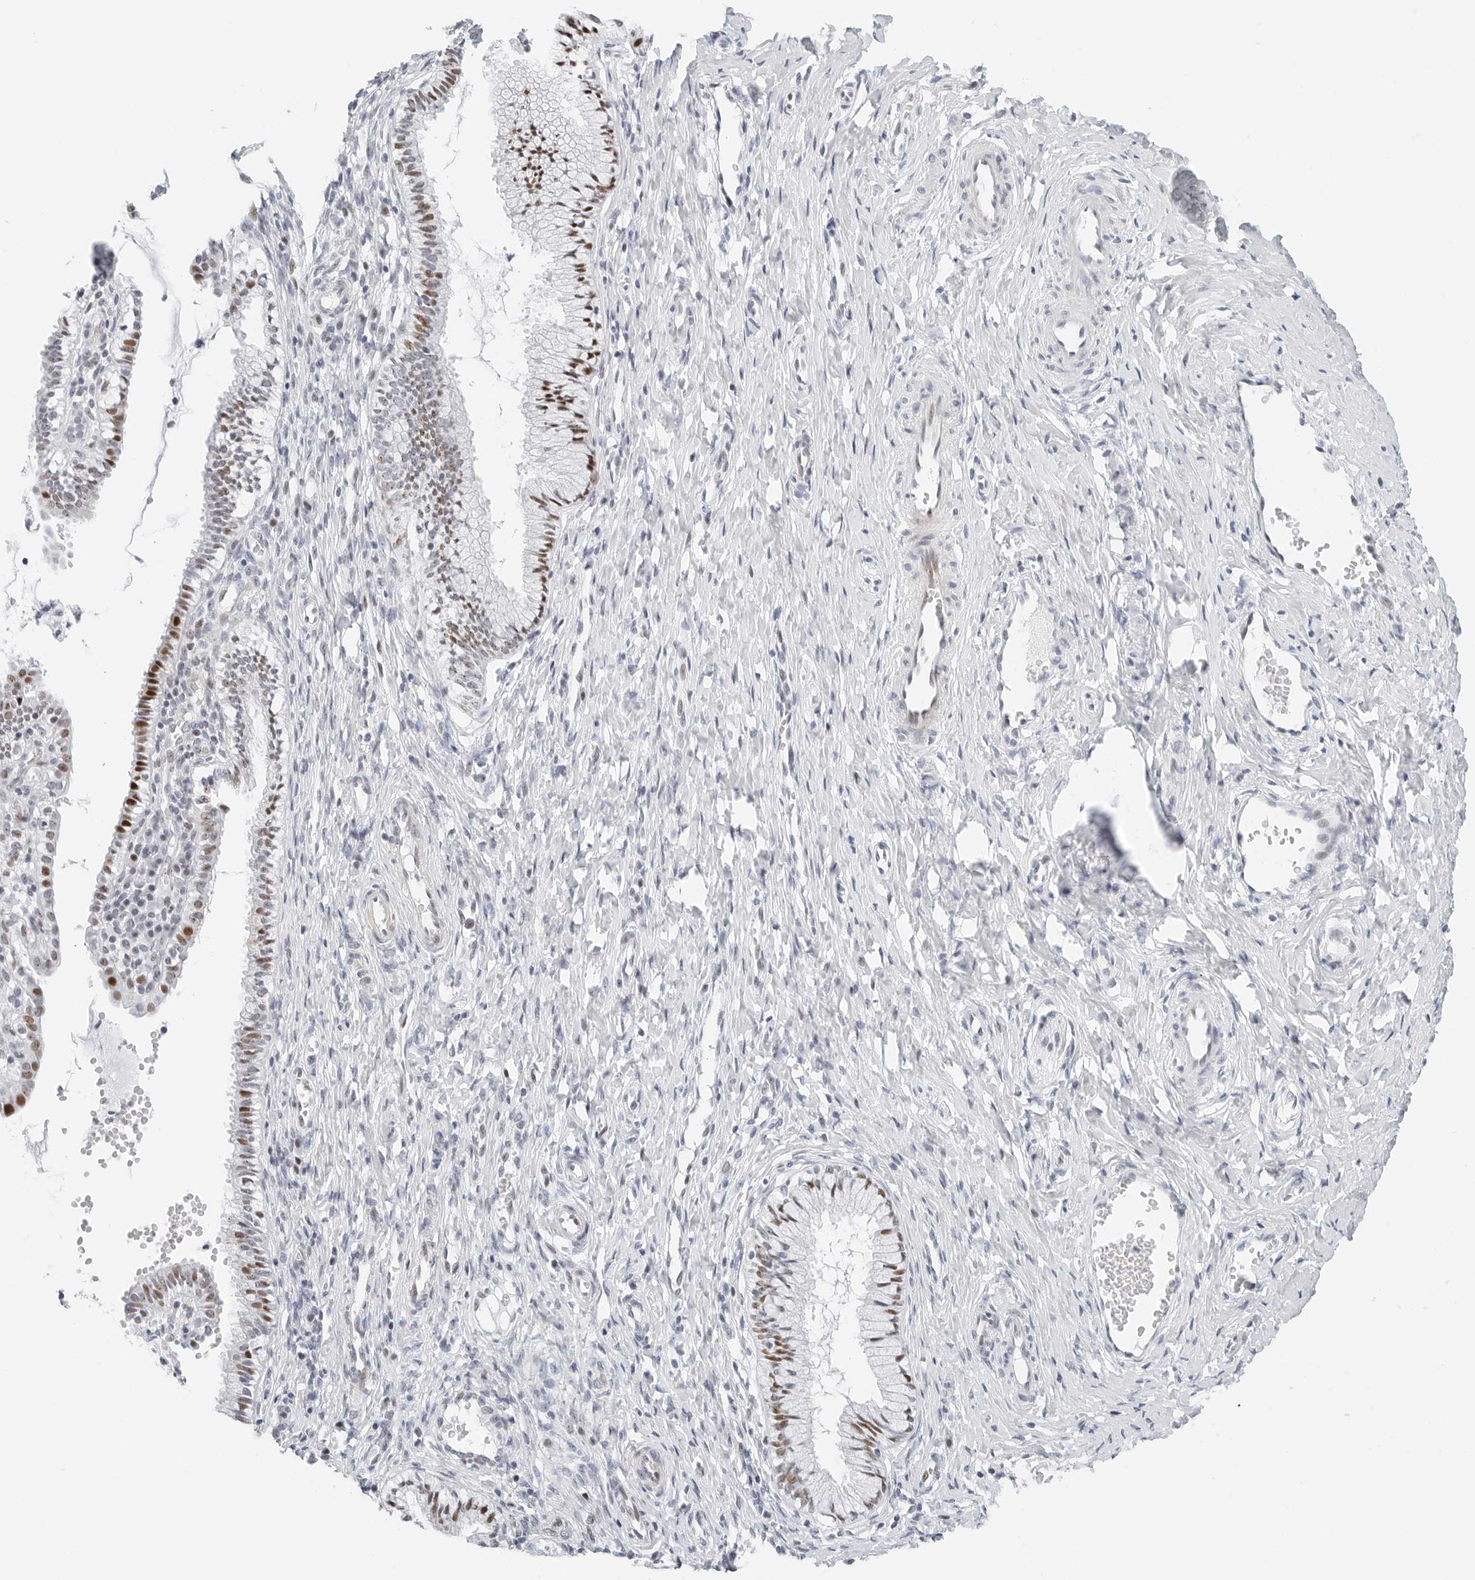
{"staining": {"intensity": "moderate", "quantity": ">75%", "location": "nuclear"}, "tissue": "cervix", "cell_type": "Glandular cells", "image_type": "normal", "snomed": [{"axis": "morphology", "description": "Normal tissue, NOS"}, {"axis": "topography", "description": "Cervix"}], "caption": "Moderate nuclear positivity for a protein is present in about >75% of glandular cells of unremarkable cervix using immunohistochemistry.", "gene": "NTMT2", "patient": {"sex": "female", "age": 27}}